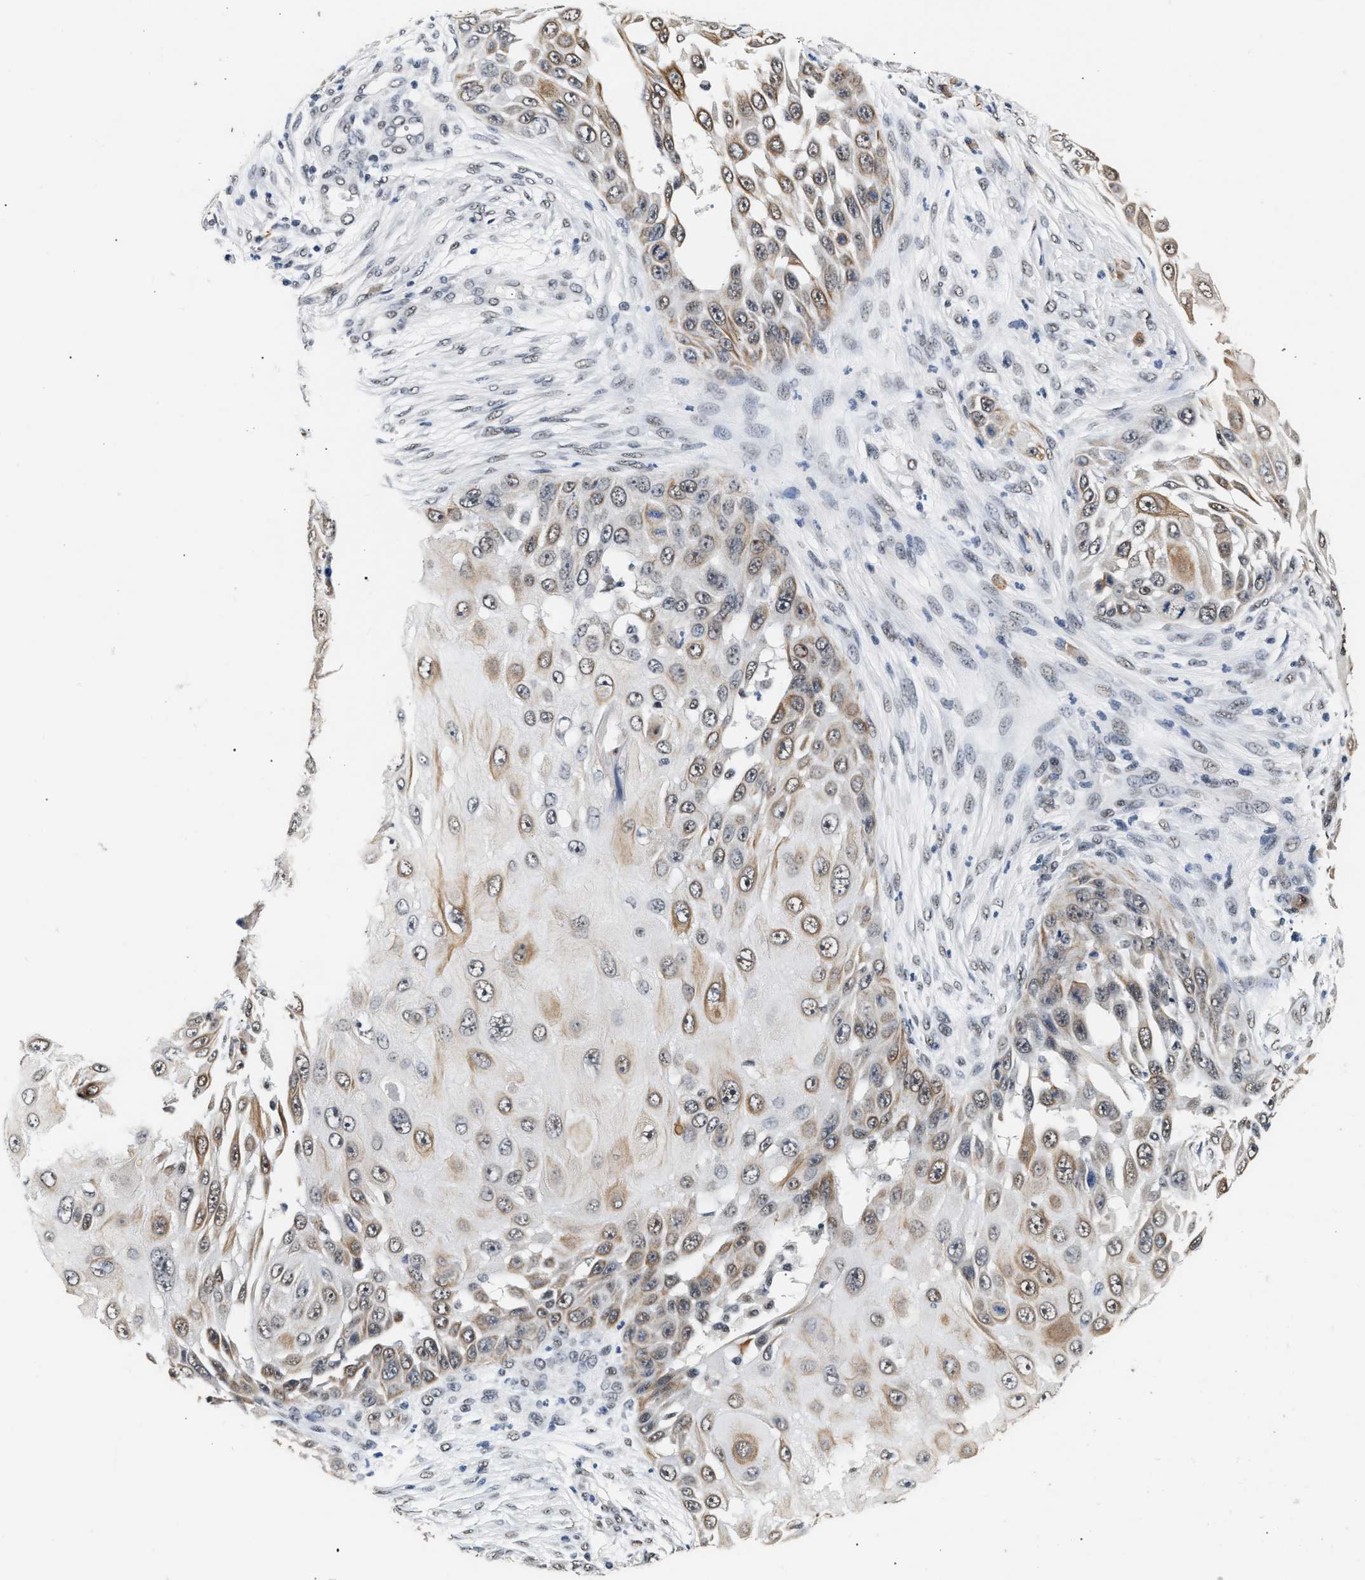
{"staining": {"intensity": "moderate", "quantity": "<25%", "location": "cytoplasmic/membranous"}, "tissue": "skin cancer", "cell_type": "Tumor cells", "image_type": "cancer", "snomed": [{"axis": "morphology", "description": "Squamous cell carcinoma, NOS"}, {"axis": "topography", "description": "Skin"}], "caption": "A low amount of moderate cytoplasmic/membranous staining is appreciated in approximately <25% of tumor cells in skin cancer tissue. (DAB IHC with brightfield microscopy, high magnification).", "gene": "THOC1", "patient": {"sex": "female", "age": 44}}